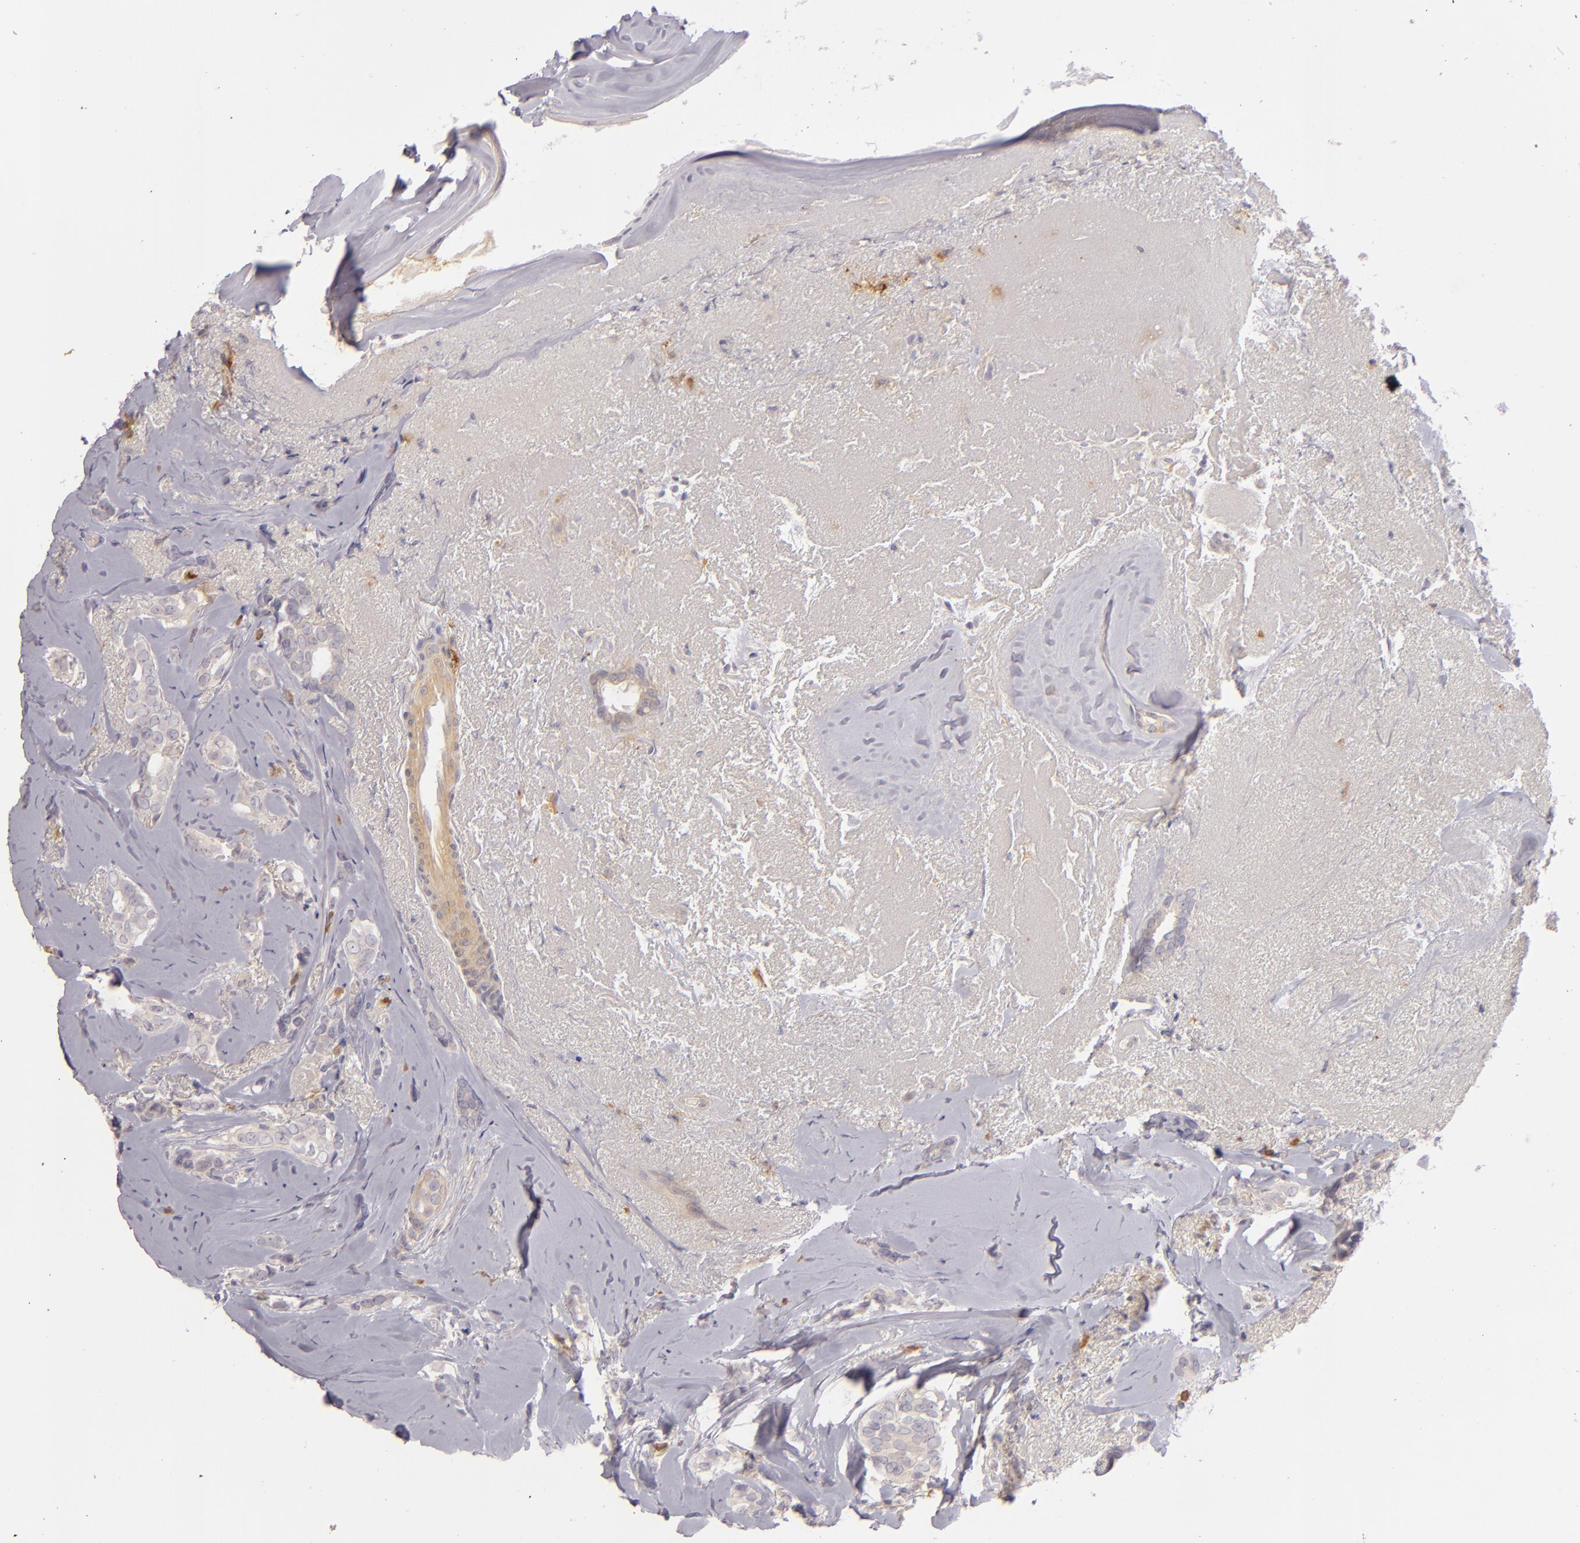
{"staining": {"intensity": "weak", "quantity": "<25%", "location": "cytoplasmic/membranous"}, "tissue": "breast cancer", "cell_type": "Tumor cells", "image_type": "cancer", "snomed": [{"axis": "morphology", "description": "Duct carcinoma"}, {"axis": "topography", "description": "Breast"}], "caption": "Tumor cells show no significant protein expression in breast cancer (infiltrating ductal carcinoma).", "gene": "CD83", "patient": {"sex": "female", "age": 54}}